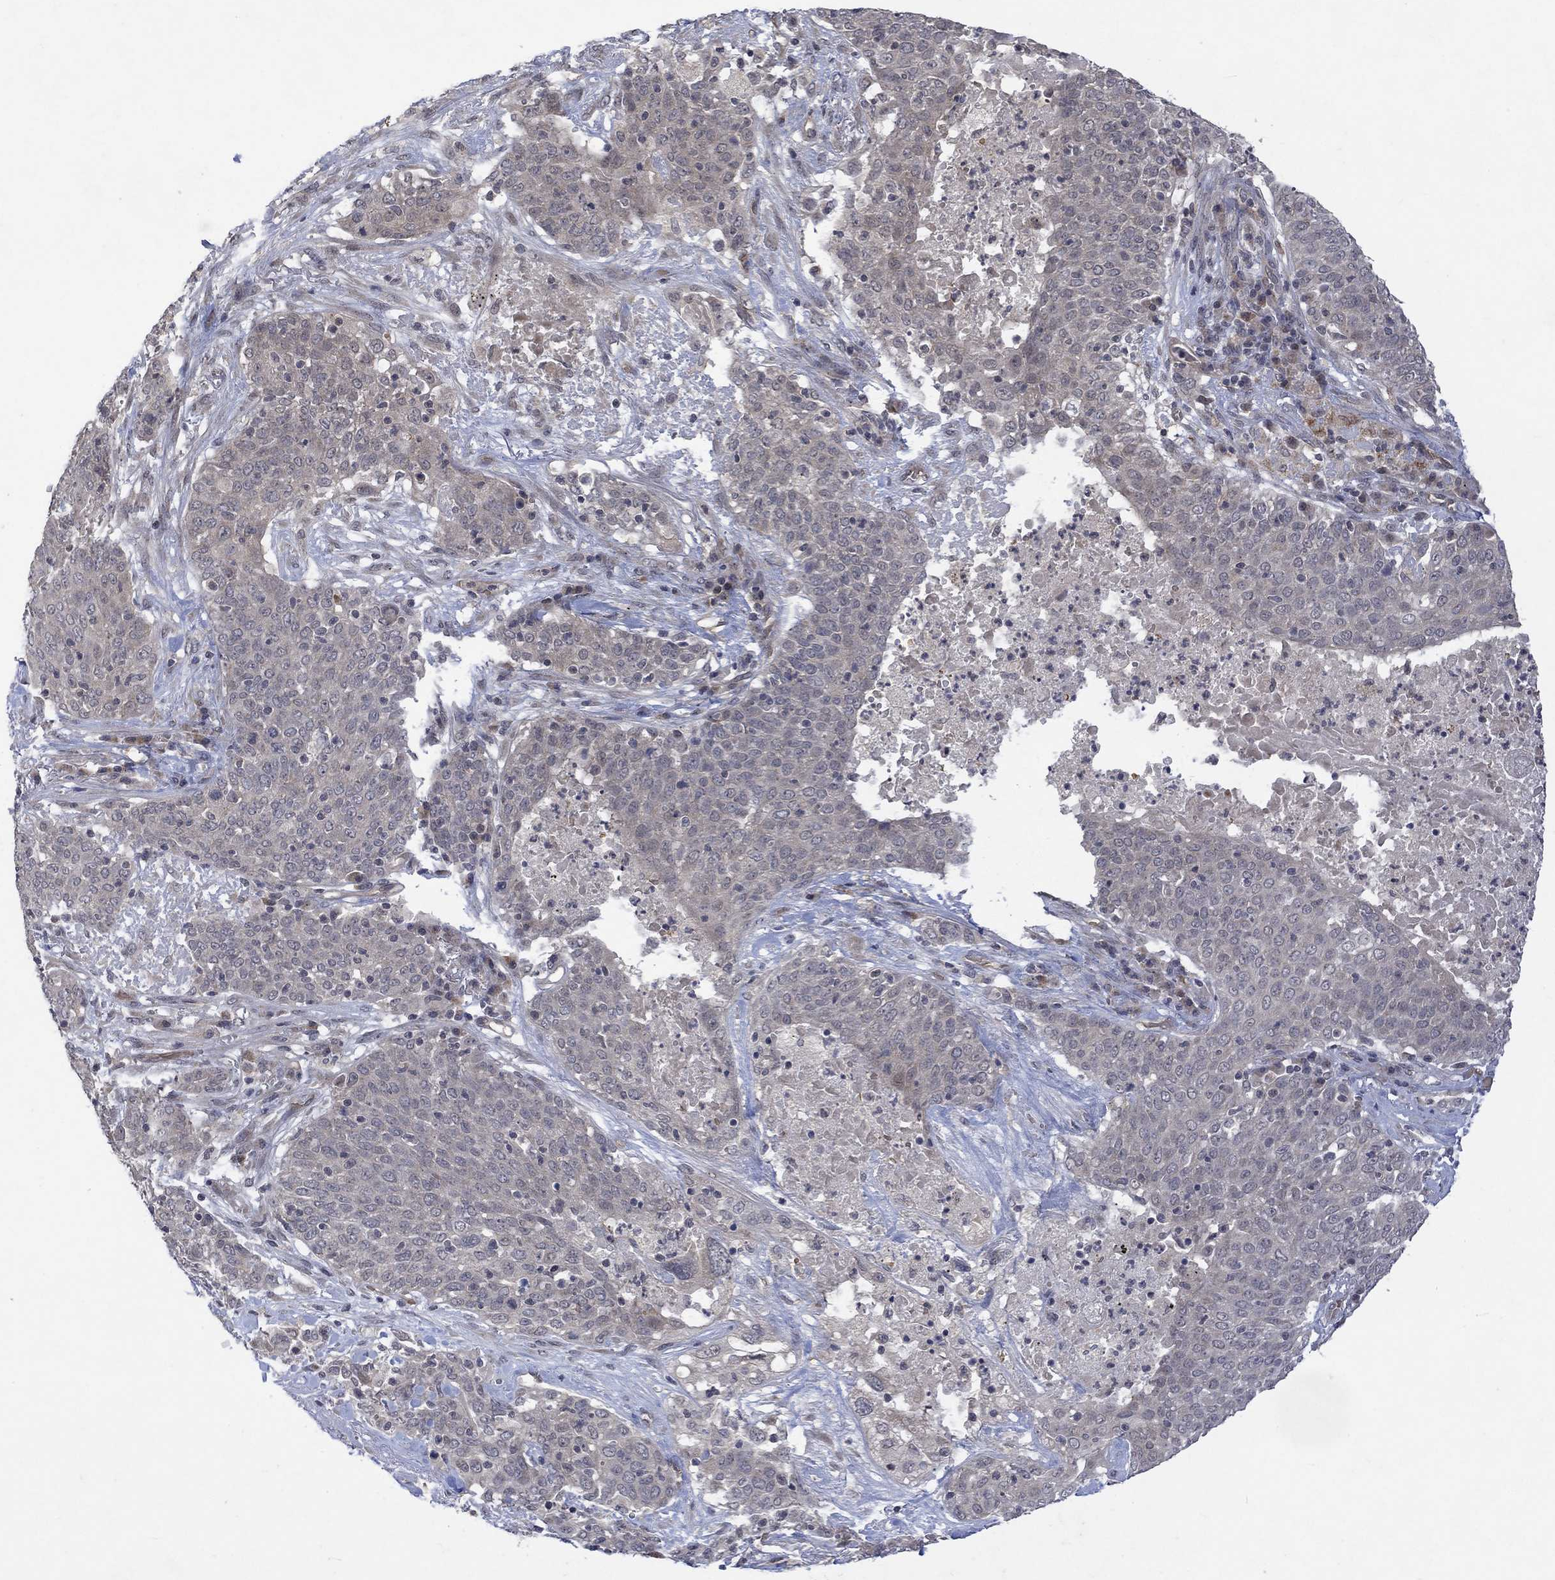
{"staining": {"intensity": "negative", "quantity": "none", "location": "none"}, "tissue": "lung cancer", "cell_type": "Tumor cells", "image_type": "cancer", "snomed": [{"axis": "morphology", "description": "Squamous cell carcinoma, NOS"}, {"axis": "topography", "description": "Lung"}], "caption": "A high-resolution histopathology image shows immunohistochemistry (IHC) staining of lung cancer, which exhibits no significant positivity in tumor cells.", "gene": "GRIN2D", "patient": {"sex": "male", "age": 82}}